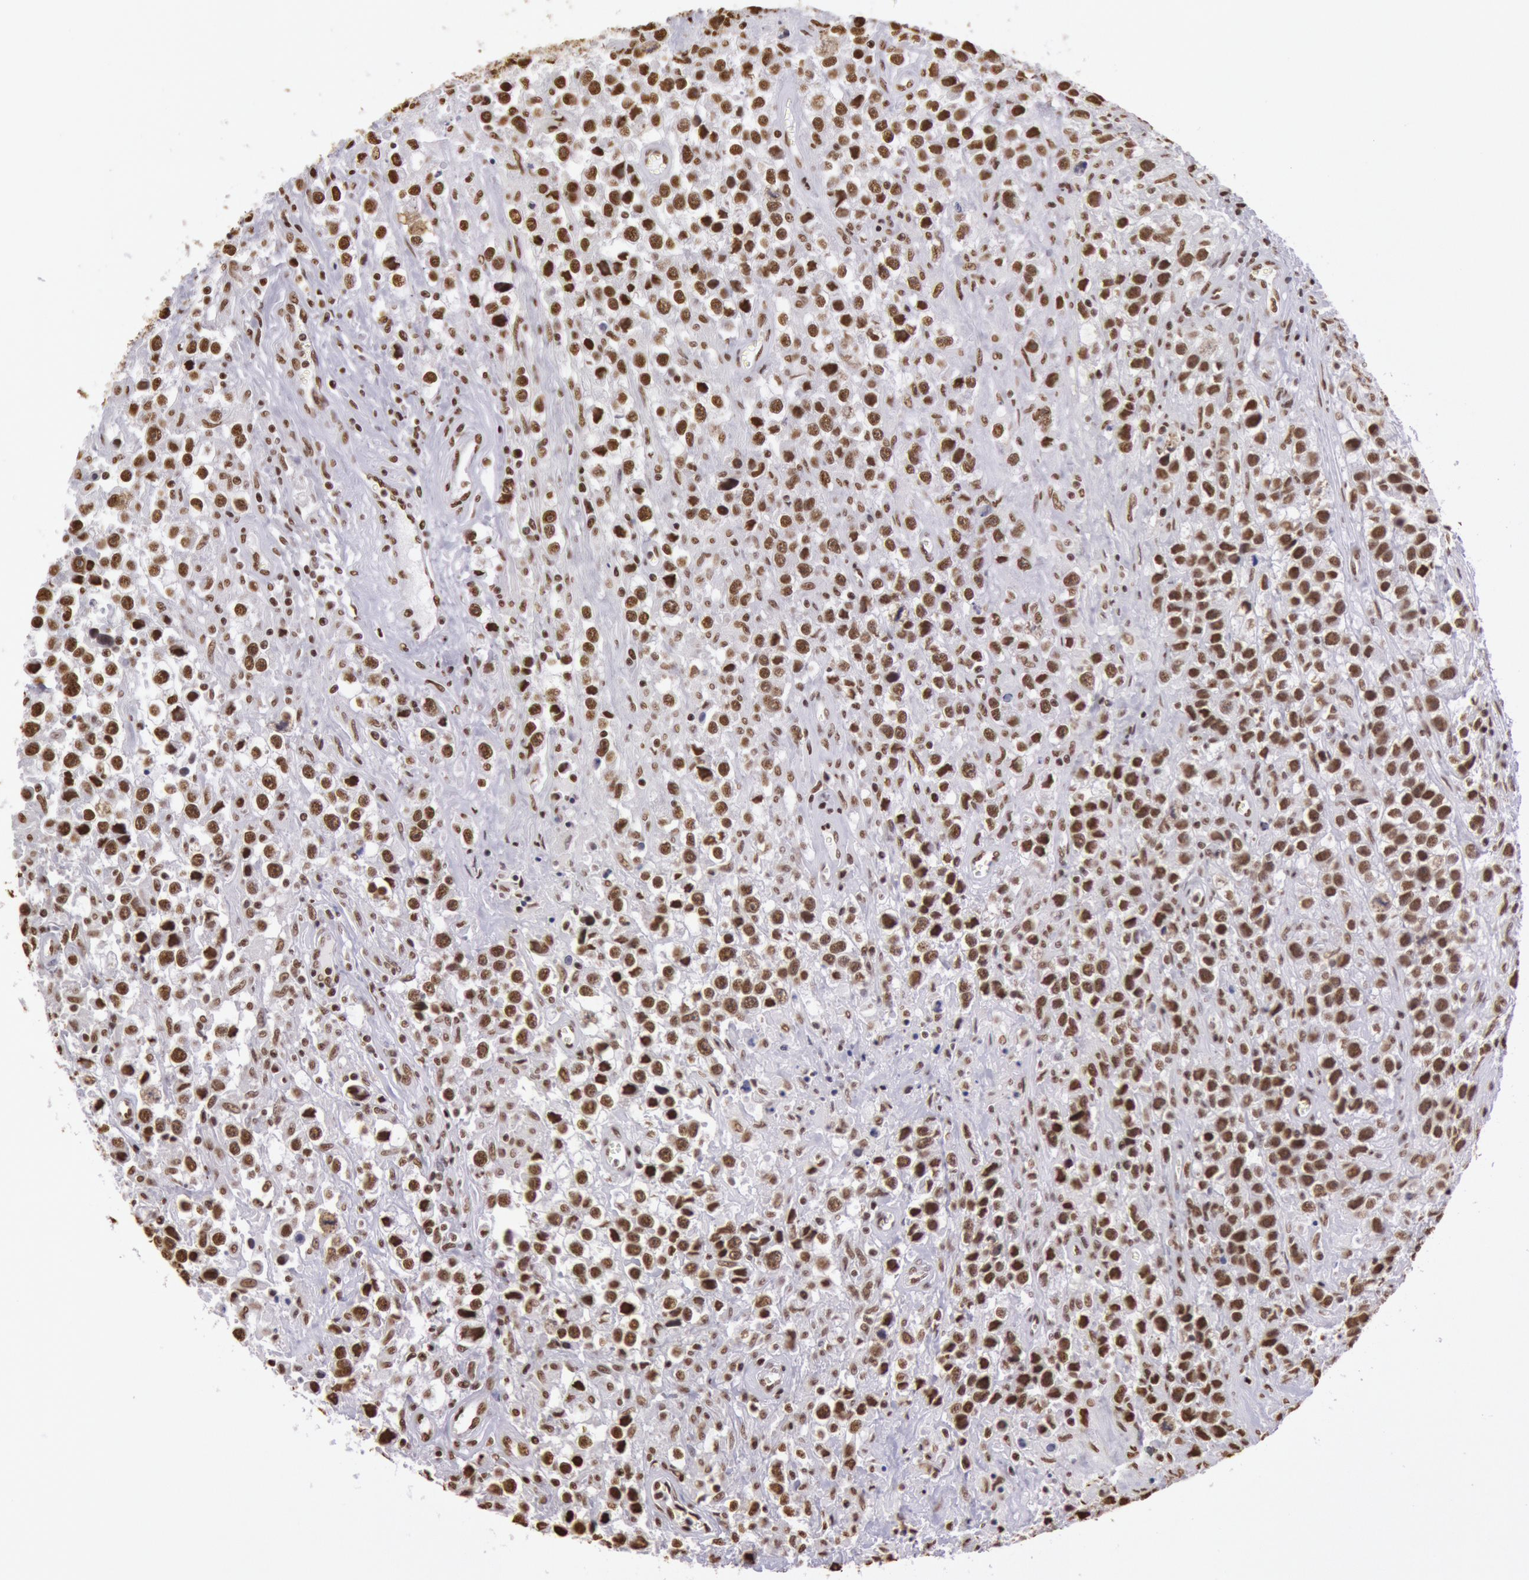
{"staining": {"intensity": "moderate", "quantity": ">75%", "location": "nuclear"}, "tissue": "testis cancer", "cell_type": "Tumor cells", "image_type": "cancer", "snomed": [{"axis": "morphology", "description": "Seminoma, NOS"}, {"axis": "topography", "description": "Testis"}], "caption": "Testis seminoma stained with a brown dye displays moderate nuclear positive positivity in approximately >75% of tumor cells.", "gene": "HNRNPH2", "patient": {"sex": "male", "age": 43}}